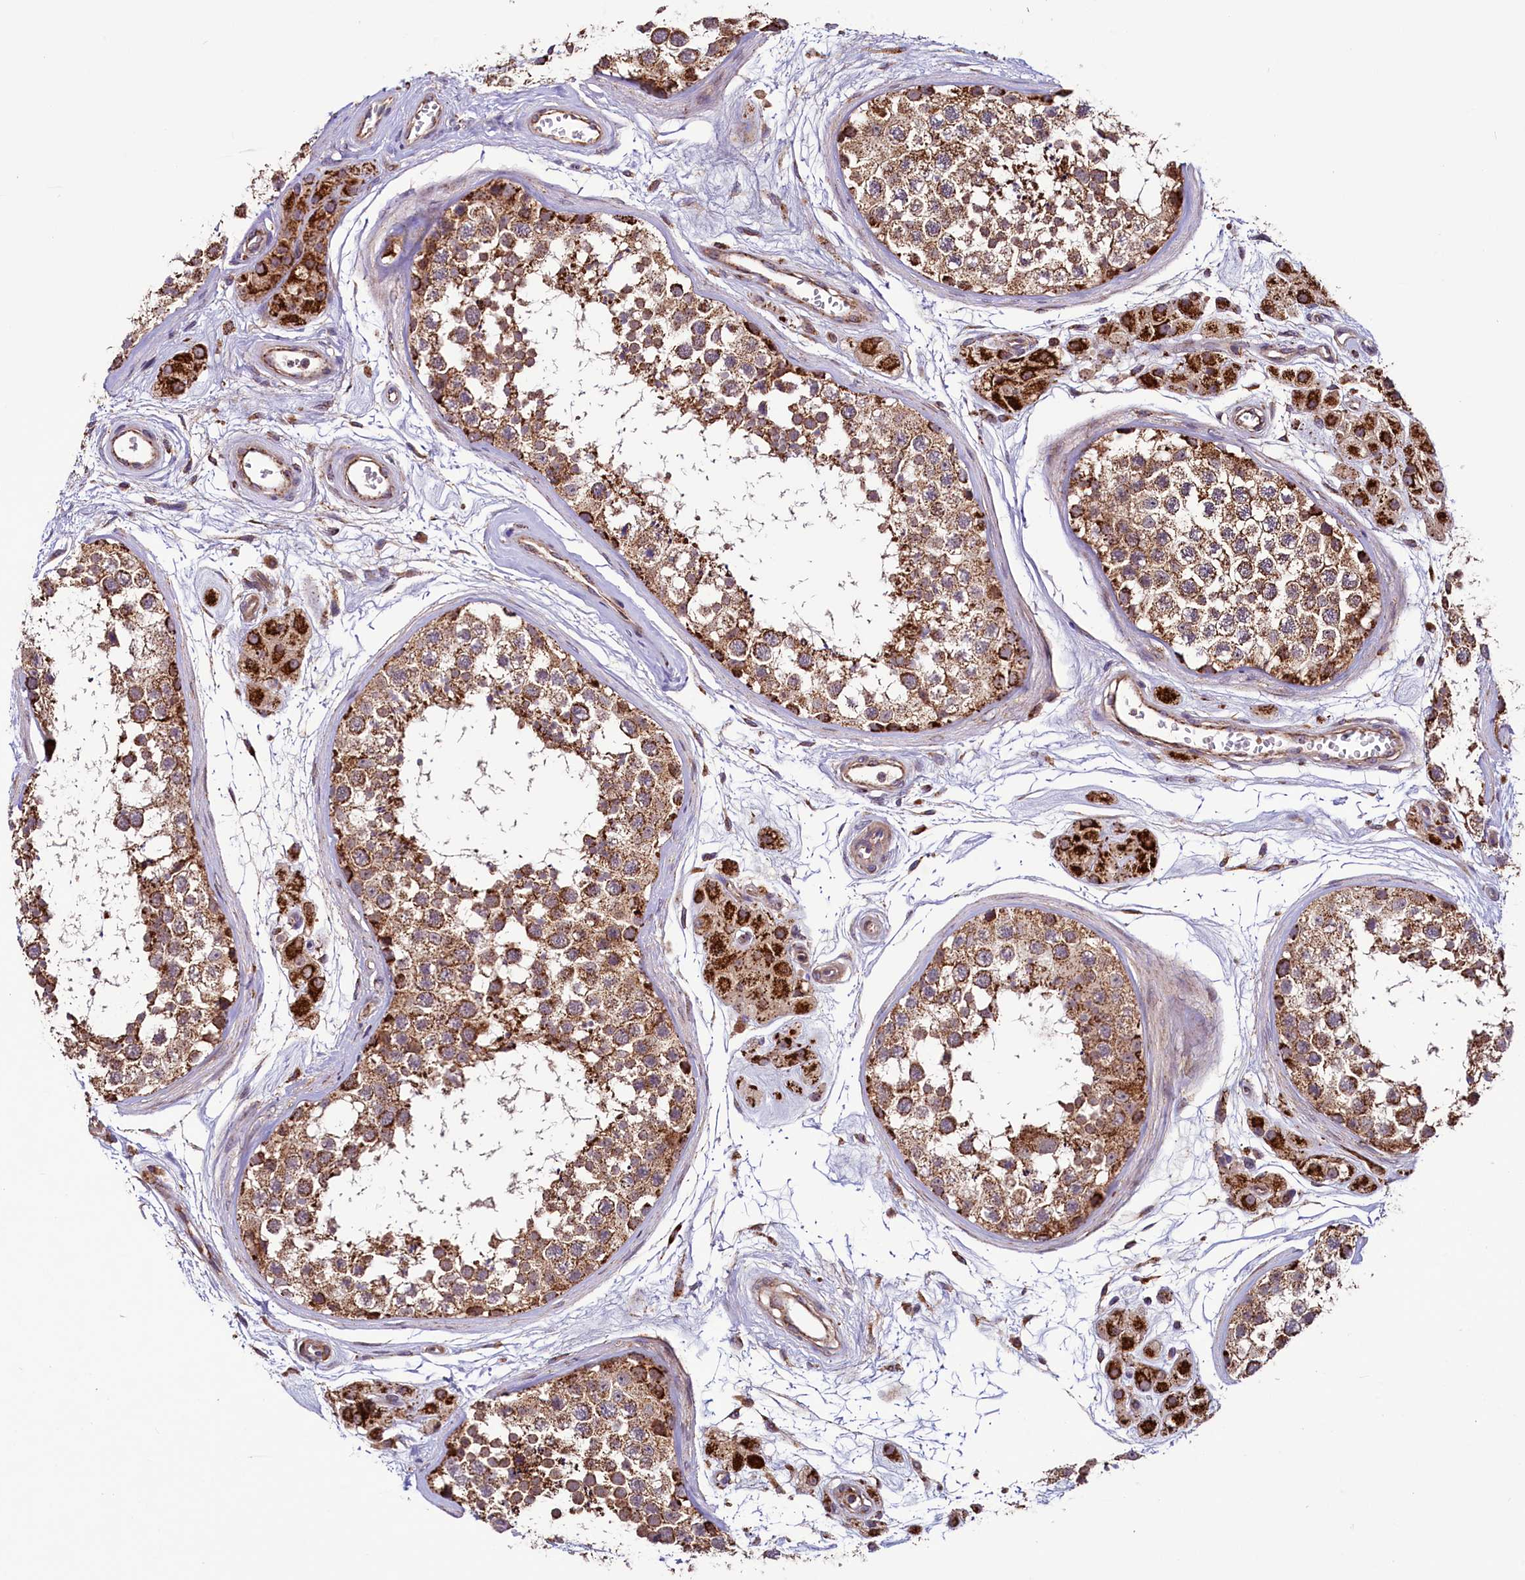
{"staining": {"intensity": "moderate", "quantity": ">75%", "location": "cytoplasmic/membranous"}, "tissue": "testis", "cell_type": "Cells in seminiferous ducts", "image_type": "normal", "snomed": [{"axis": "morphology", "description": "Normal tissue, NOS"}, {"axis": "topography", "description": "Testis"}], "caption": "Immunohistochemistry (DAB) staining of unremarkable testis displays moderate cytoplasmic/membranous protein positivity in approximately >75% of cells in seminiferous ducts. (IHC, brightfield microscopy, high magnification).", "gene": "STARD5", "patient": {"sex": "male", "age": 56}}